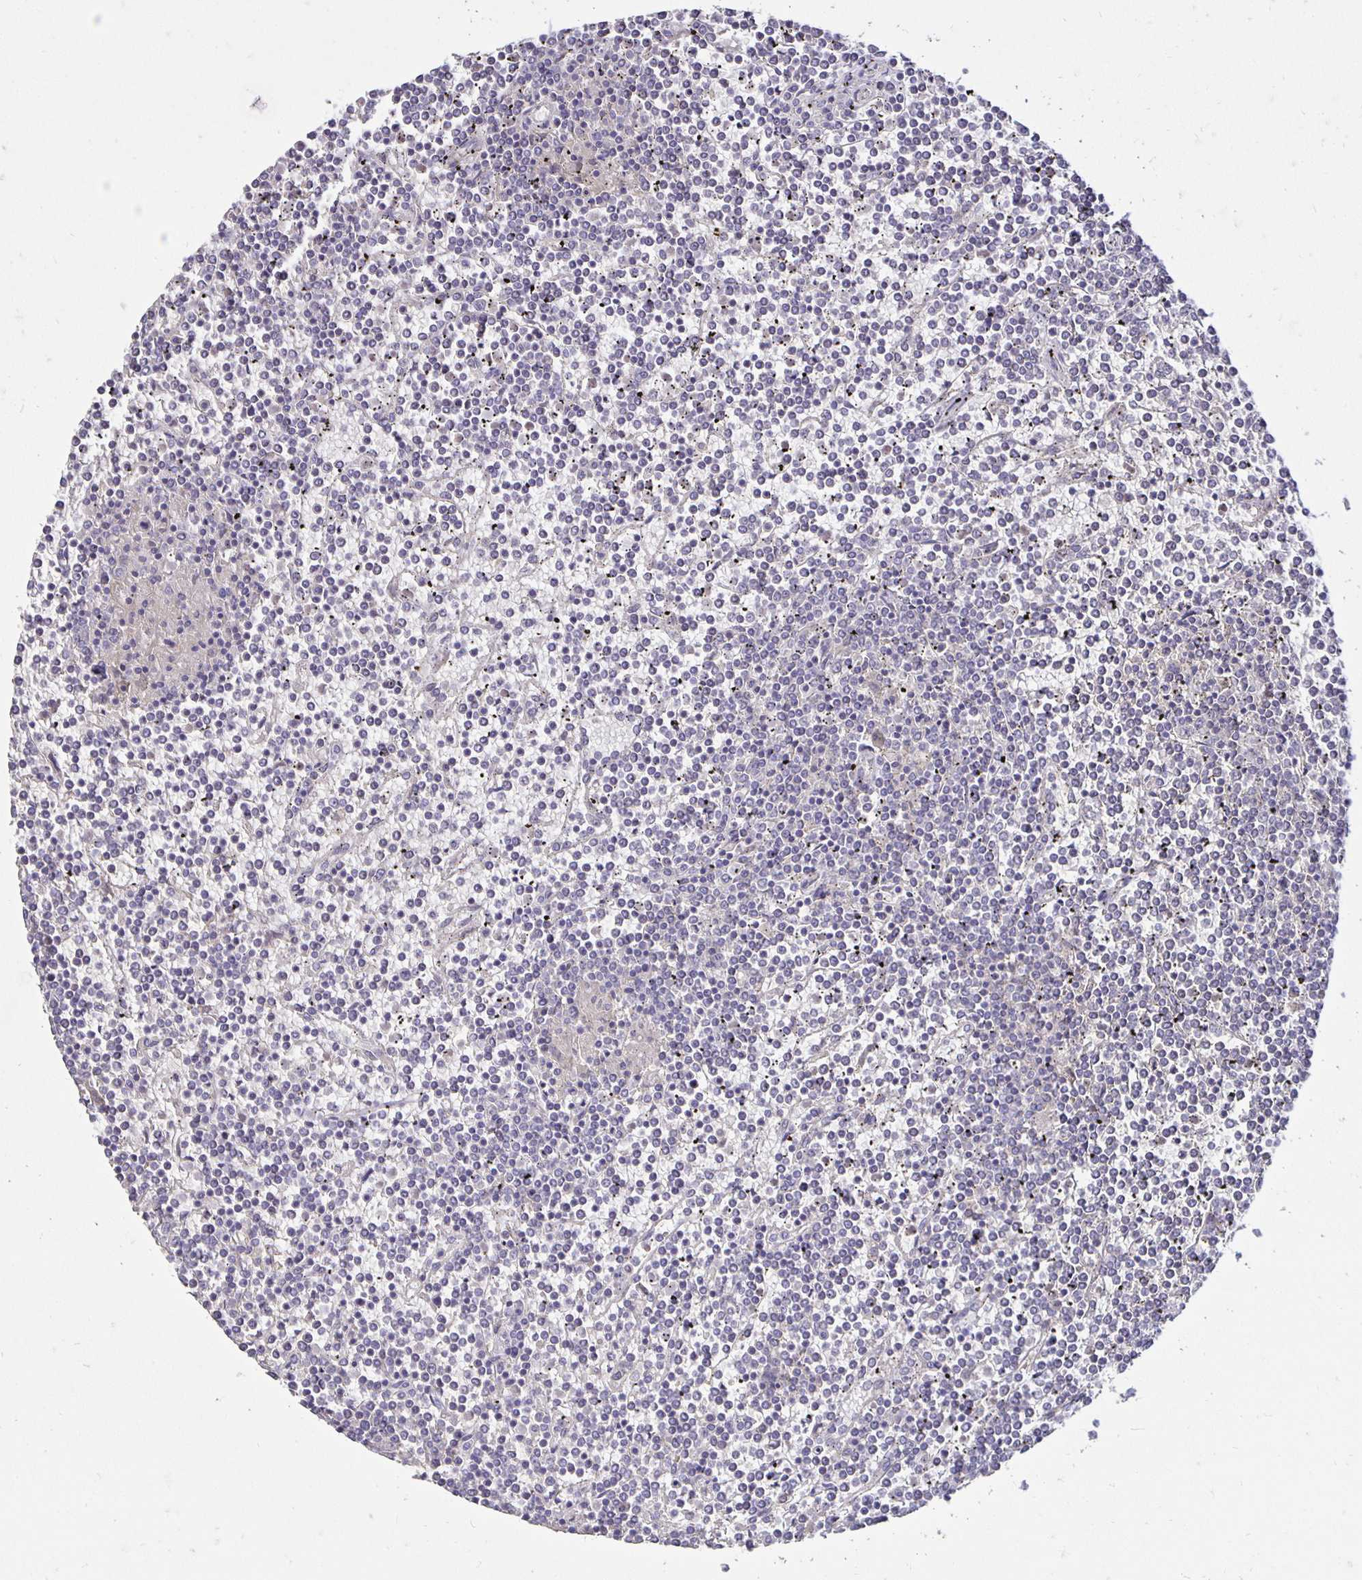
{"staining": {"intensity": "negative", "quantity": "none", "location": "none"}, "tissue": "lymphoma", "cell_type": "Tumor cells", "image_type": "cancer", "snomed": [{"axis": "morphology", "description": "Malignant lymphoma, non-Hodgkin's type, Low grade"}, {"axis": "topography", "description": "Spleen"}], "caption": "Protein analysis of lymphoma reveals no significant staining in tumor cells.", "gene": "PNPLA3", "patient": {"sex": "female", "age": 19}}